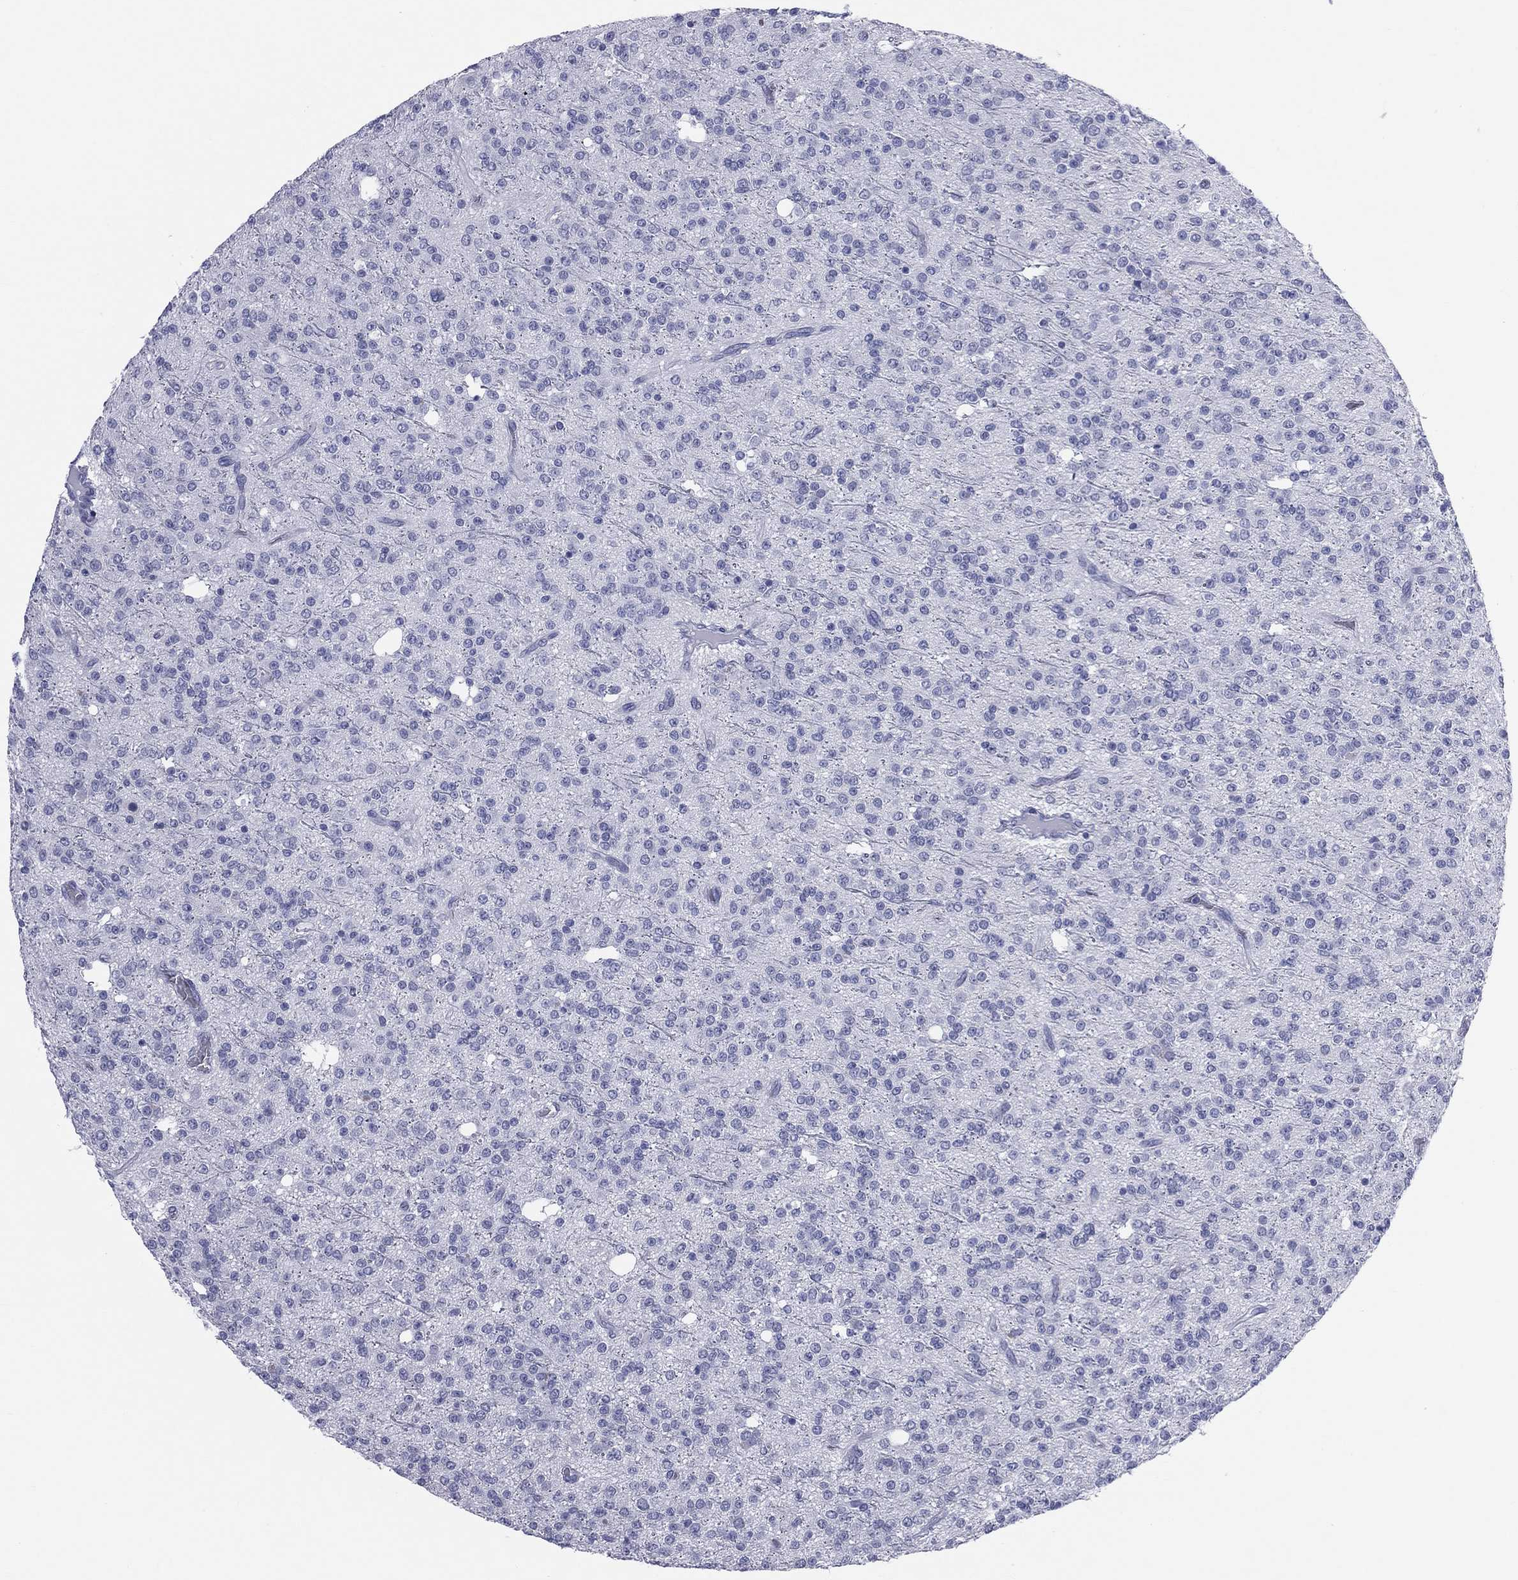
{"staining": {"intensity": "negative", "quantity": "none", "location": "none"}, "tissue": "glioma", "cell_type": "Tumor cells", "image_type": "cancer", "snomed": [{"axis": "morphology", "description": "Glioma, malignant, Low grade"}, {"axis": "topography", "description": "Brain"}], "caption": "A high-resolution micrograph shows immunohistochemistry (IHC) staining of glioma, which shows no significant expression in tumor cells.", "gene": "MLN", "patient": {"sex": "male", "age": 27}}